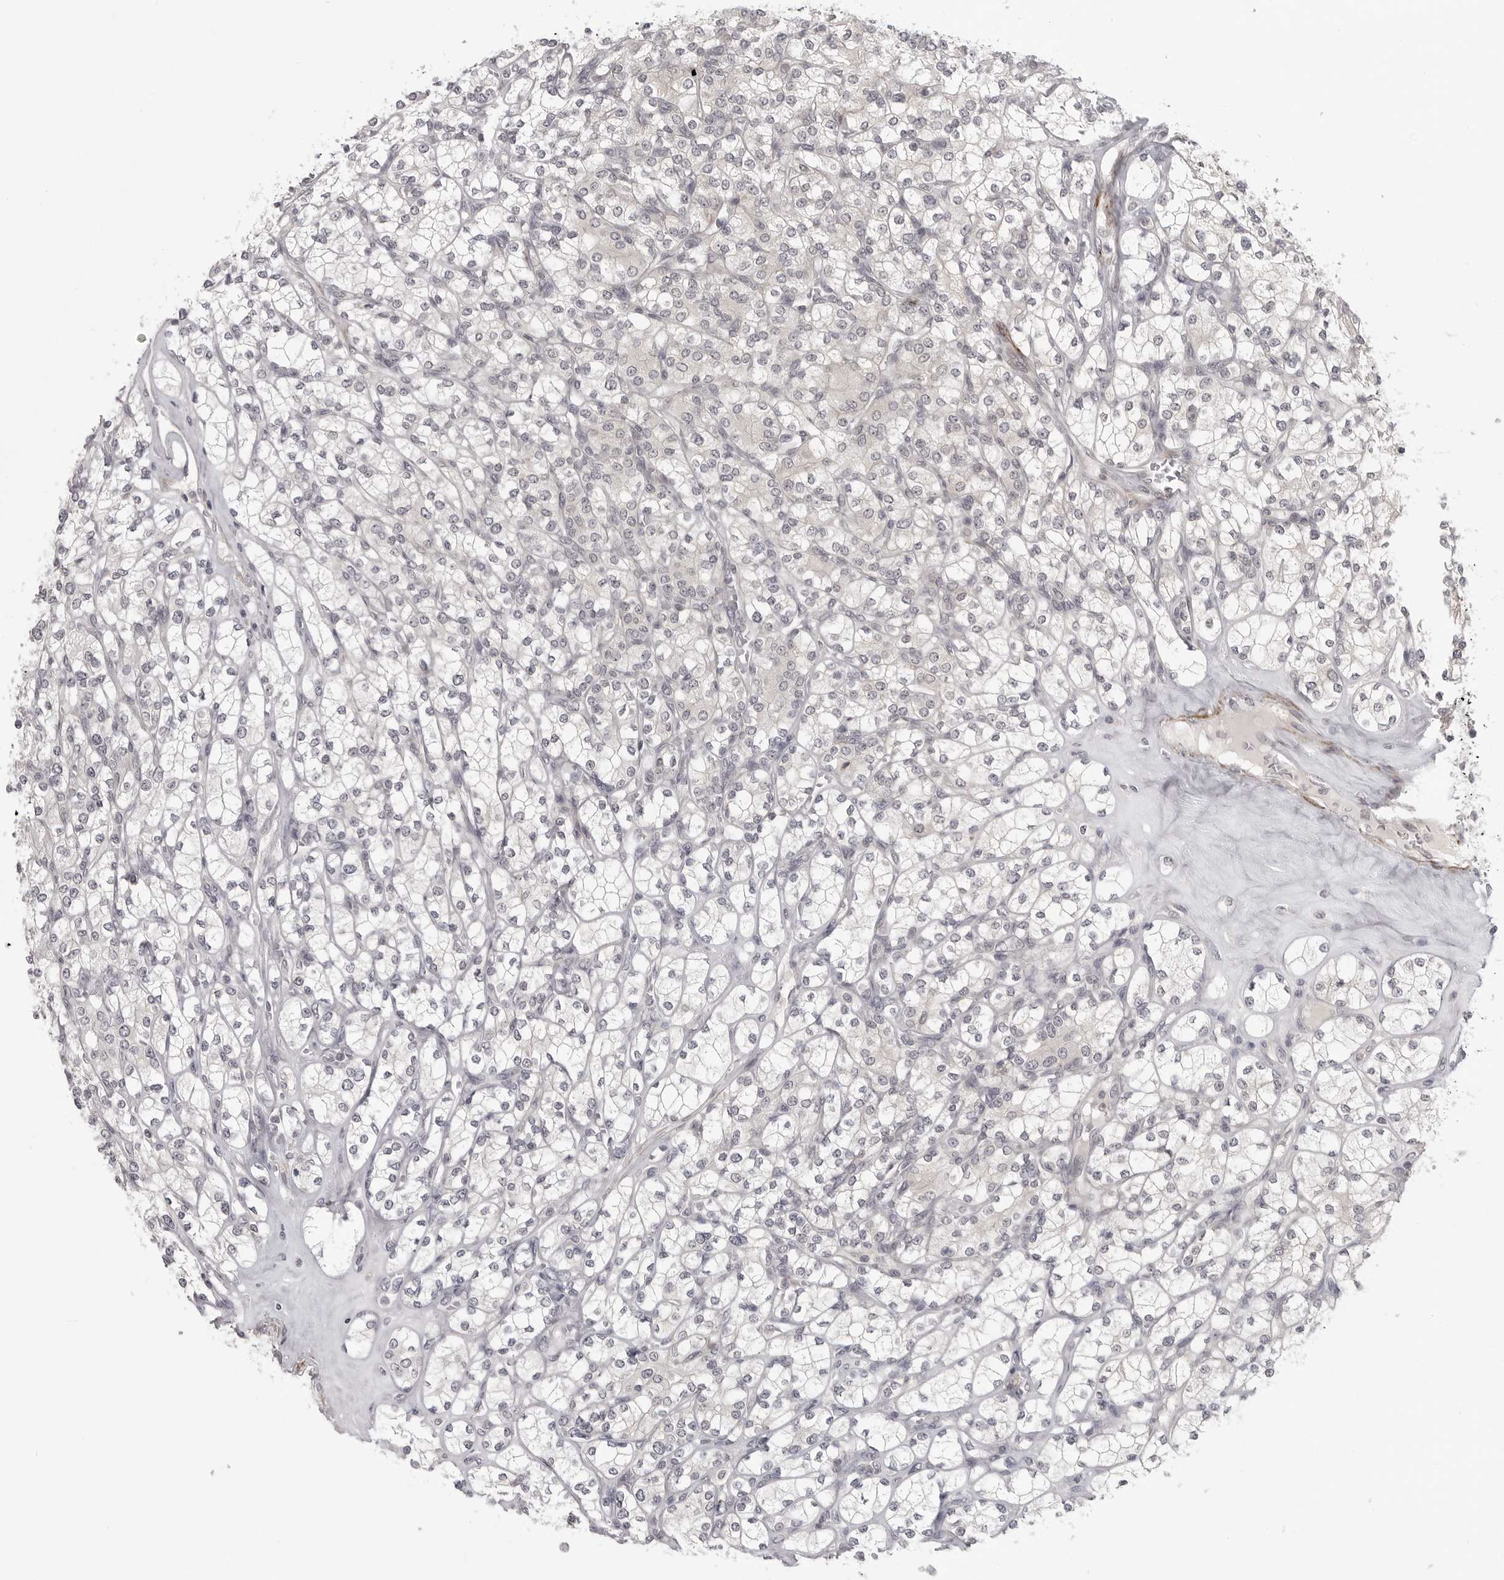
{"staining": {"intensity": "negative", "quantity": "none", "location": "none"}, "tissue": "renal cancer", "cell_type": "Tumor cells", "image_type": "cancer", "snomed": [{"axis": "morphology", "description": "Adenocarcinoma, NOS"}, {"axis": "topography", "description": "Kidney"}], "caption": "The image reveals no staining of tumor cells in renal adenocarcinoma. Brightfield microscopy of IHC stained with DAB (brown) and hematoxylin (blue), captured at high magnification.", "gene": "TUT4", "patient": {"sex": "male", "age": 77}}